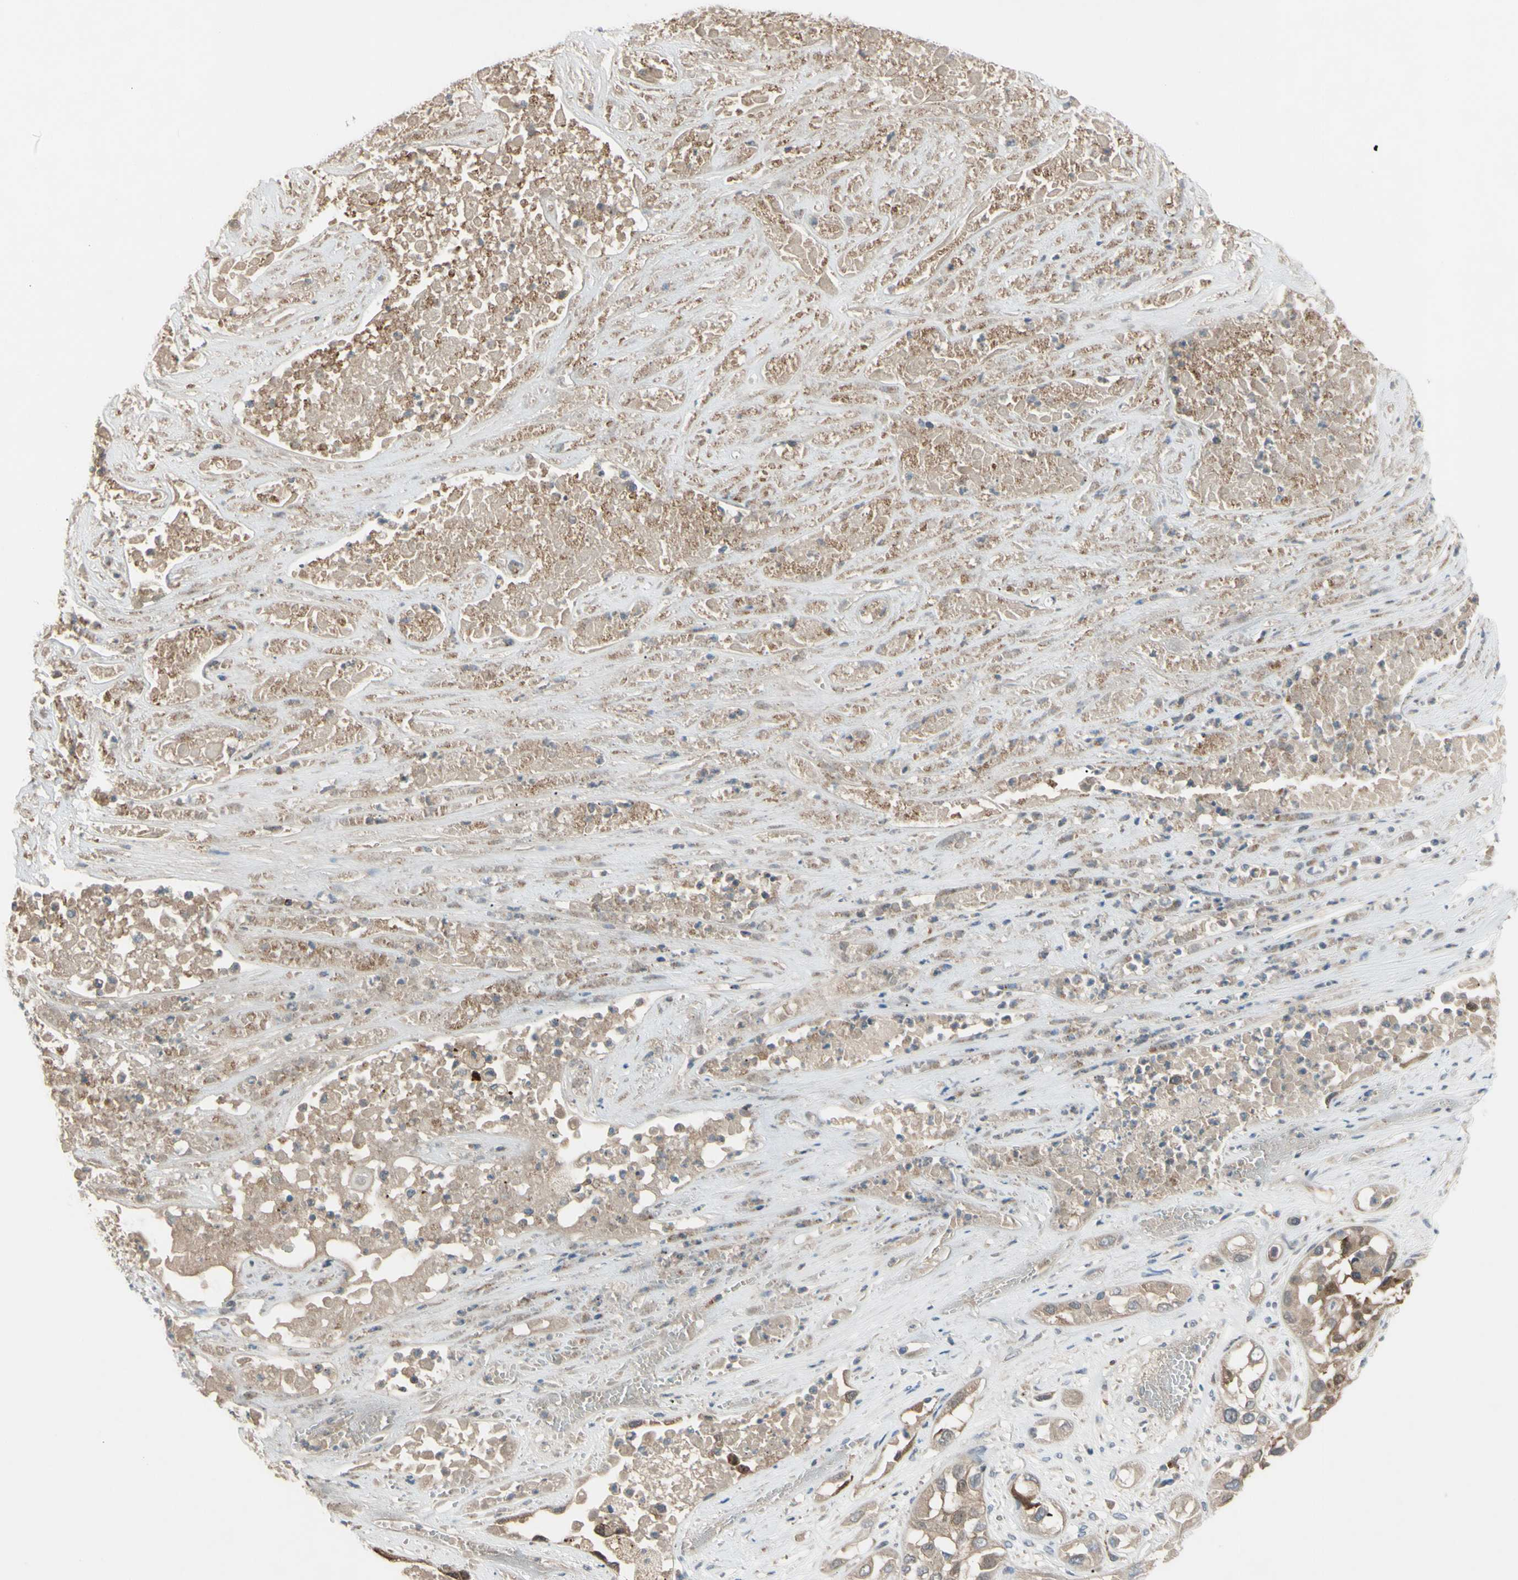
{"staining": {"intensity": "moderate", "quantity": ">75%", "location": "cytoplasmic/membranous"}, "tissue": "lung cancer", "cell_type": "Tumor cells", "image_type": "cancer", "snomed": [{"axis": "morphology", "description": "Squamous cell carcinoma, NOS"}, {"axis": "topography", "description": "Lung"}], "caption": "DAB immunohistochemical staining of lung cancer (squamous cell carcinoma) shows moderate cytoplasmic/membranous protein staining in about >75% of tumor cells. (DAB (3,3'-diaminobenzidine) IHC with brightfield microscopy, high magnification).", "gene": "AFP", "patient": {"sex": "male", "age": 71}}